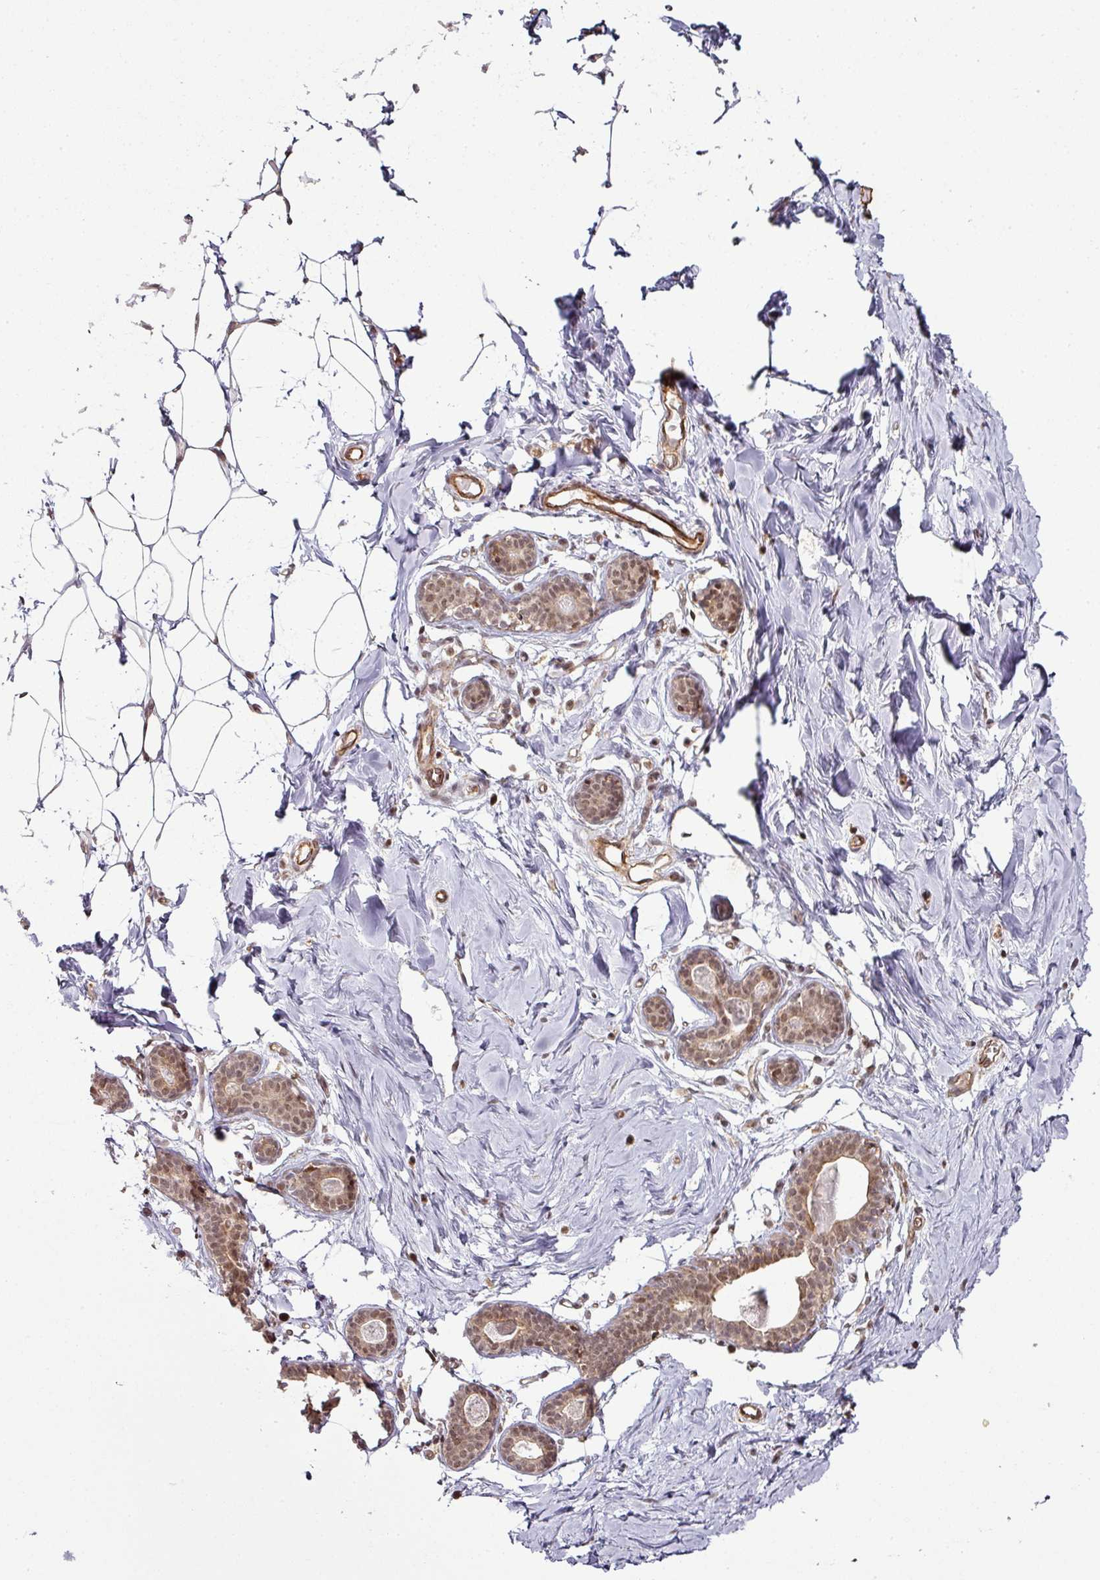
{"staining": {"intensity": "negative", "quantity": "none", "location": "none"}, "tissue": "breast", "cell_type": "Adipocytes", "image_type": "normal", "snomed": [{"axis": "morphology", "description": "Normal tissue, NOS"}, {"axis": "topography", "description": "Breast"}], "caption": "Protein analysis of normal breast exhibits no significant expression in adipocytes.", "gene": "ATAT1", "patient": {"sex": "female", "age": 23}}